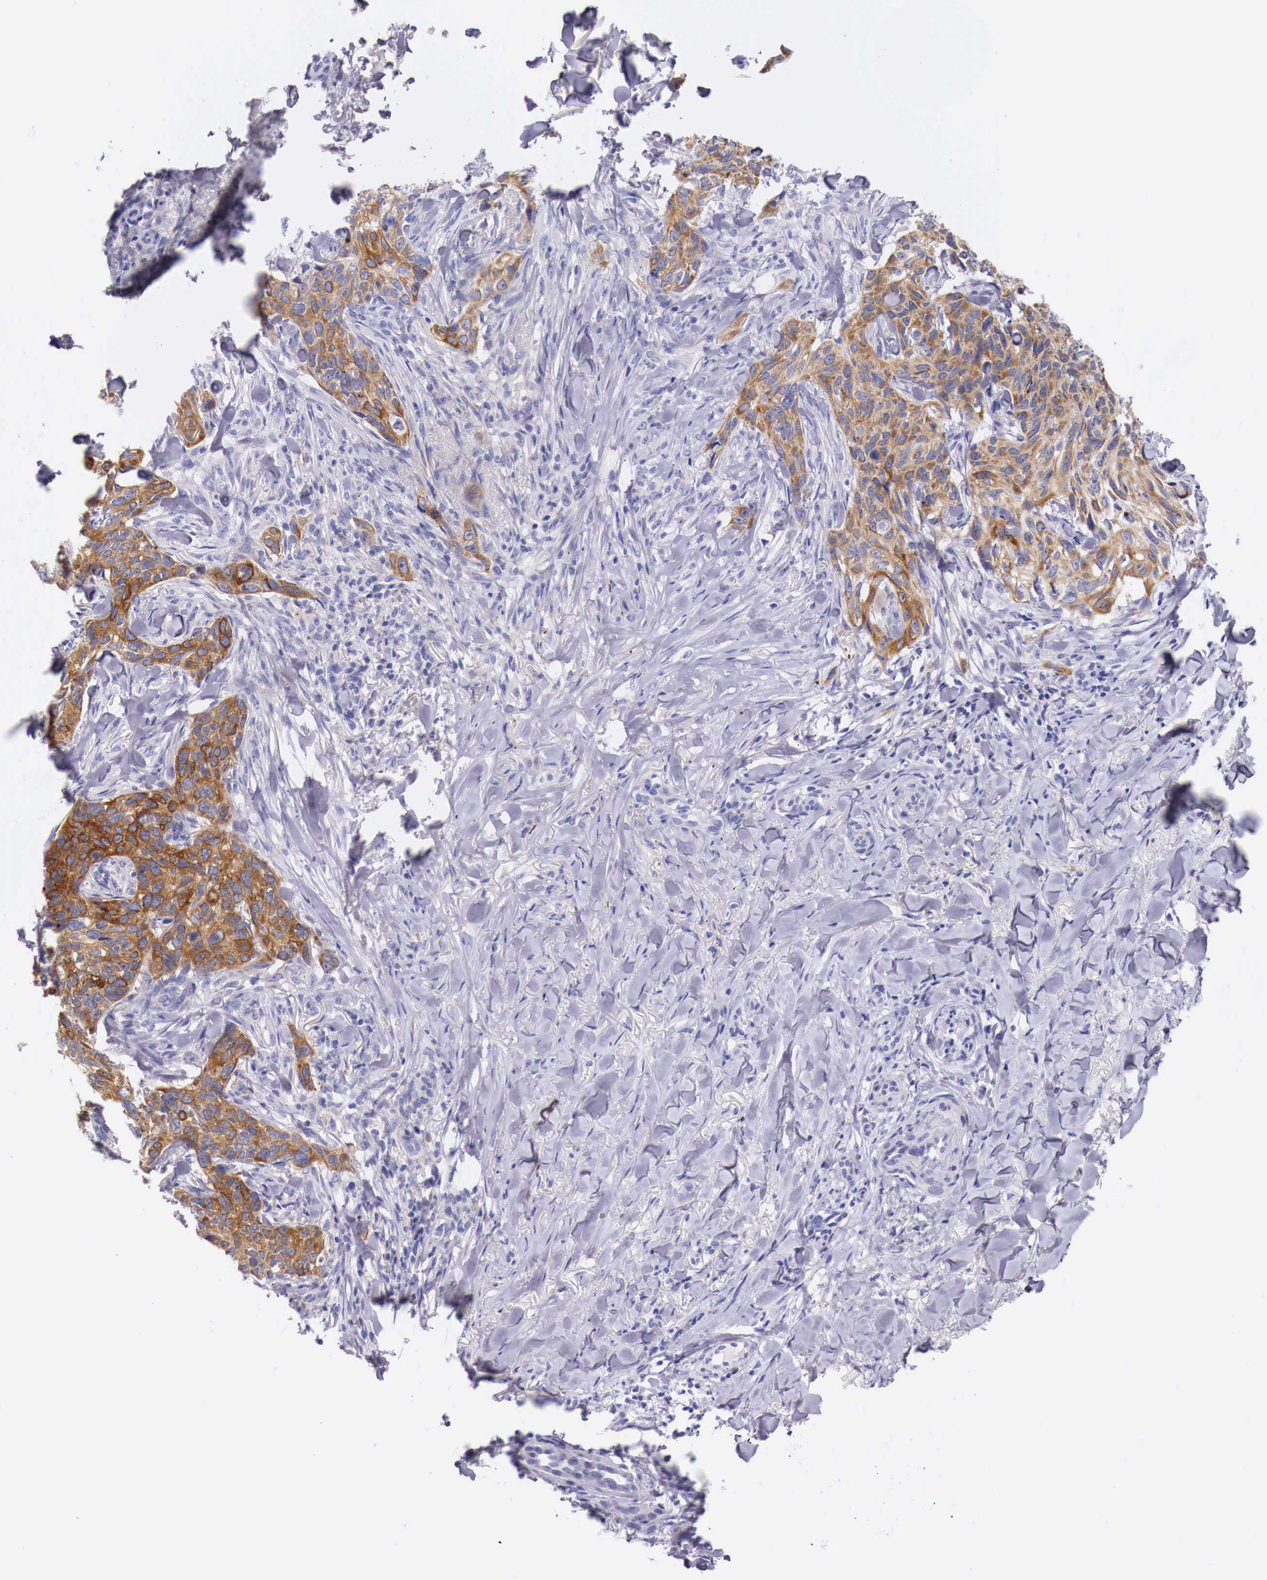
{"staining": {"intensity": "moderate", "quantity": ">75%", "location": "cytoplasmic/membranous"}, "tissue": "skin cancer", "cell_type": "Tumor cells", "image_type": "cancer", "snomed": [{"axis": "morphology", "description": "Normal tissue, NOS"}, {"axis": "morphology", "description": "Basal cell carcinoma"}, {"axis": "topography", "description": "Skin"}], "caption": "Protein staining demonstrates moderate cytoplasmic/membranous positivity in about >75% of tumor cells in skin basal cell carcinoma.", "gene": "NREP", "patient": {"sex": "male", "age": 81}}